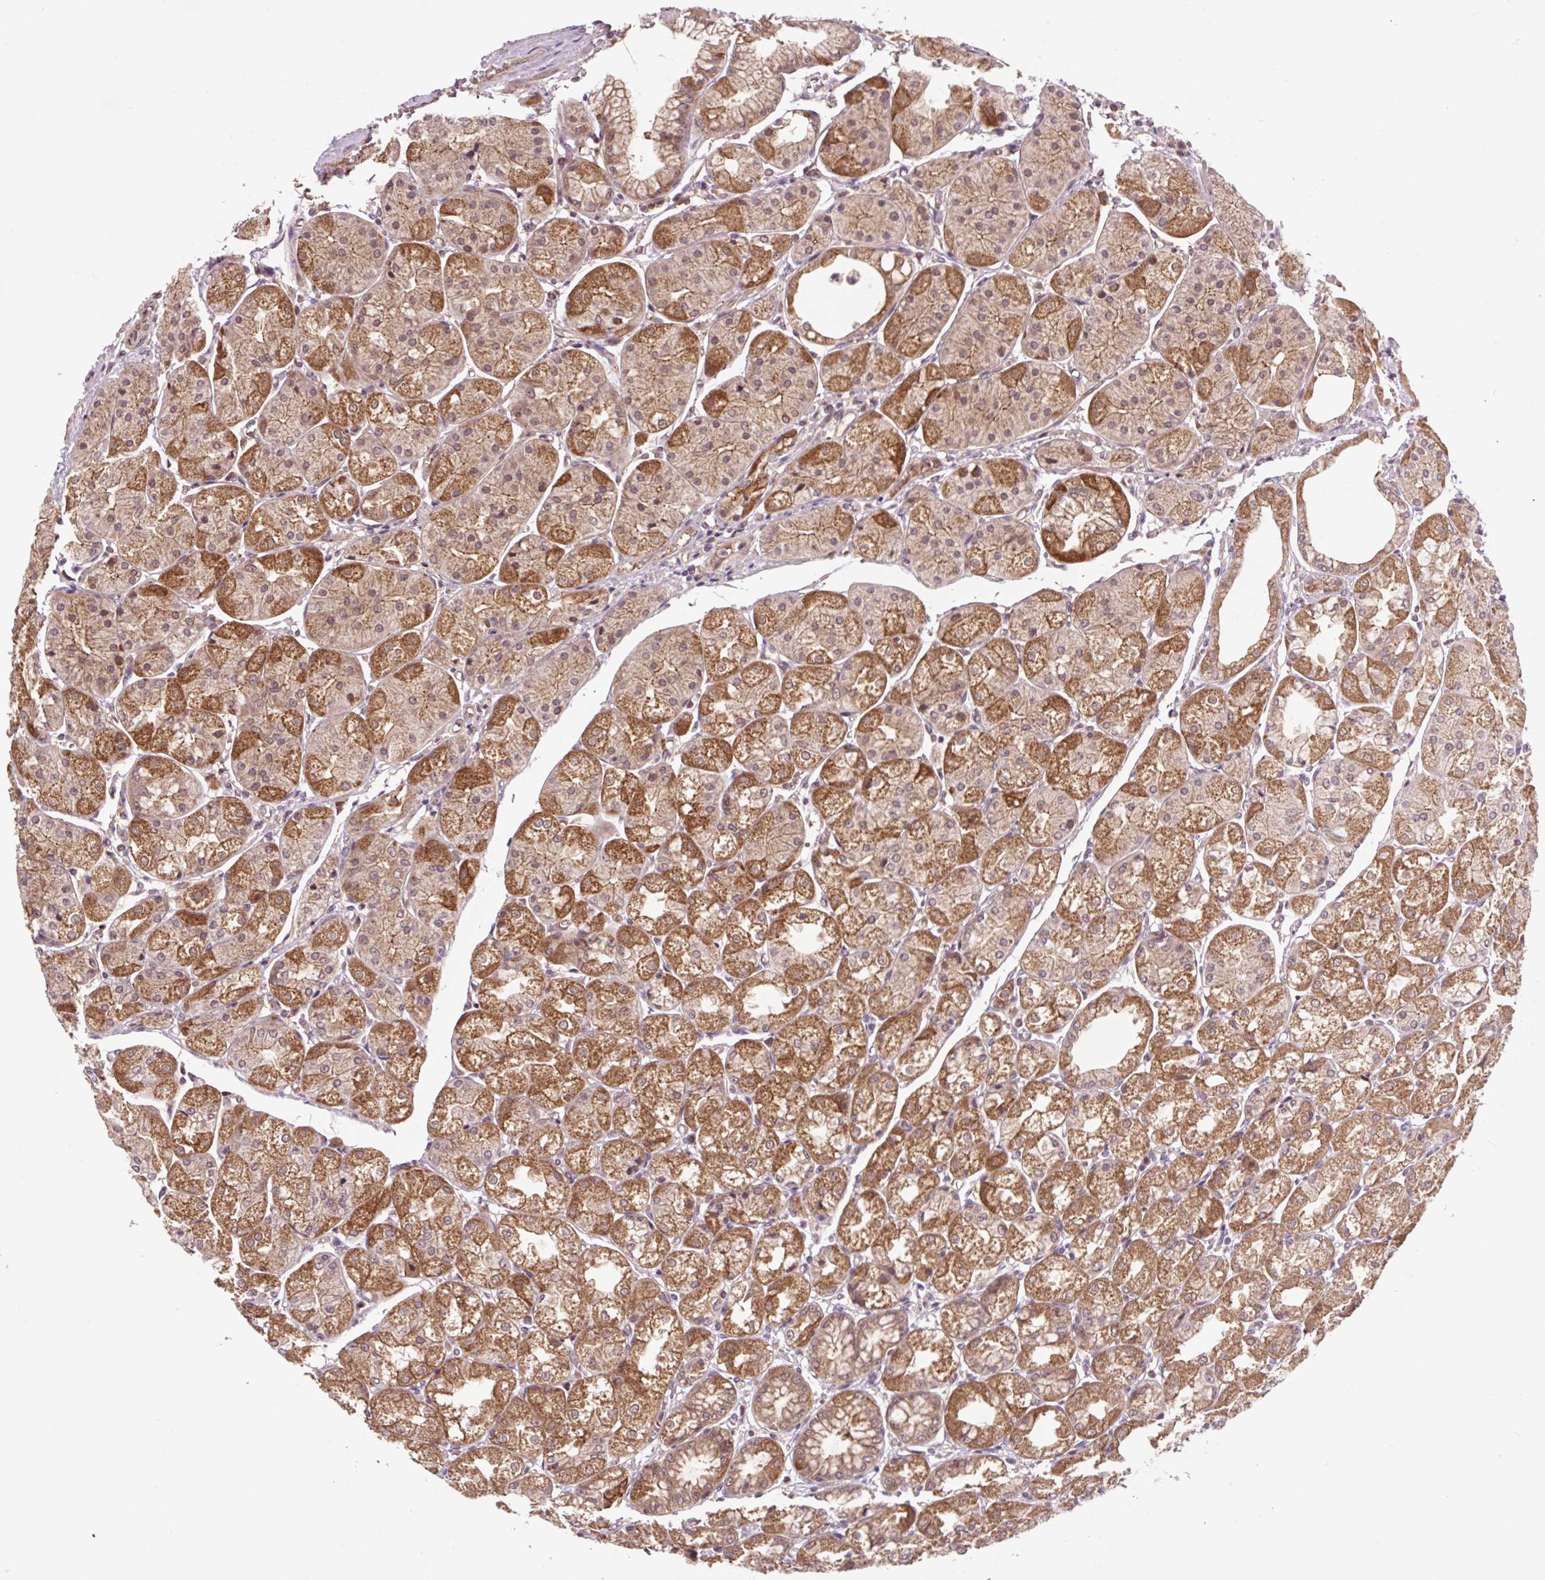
{"staining": {"intensity": "strong", "quantity": ">75%", "location": "cytoplasmic/membranous"}, "tissue": "stomach", "cell_type": "Glandular cells", "image_type": "normal", "snomed": [{"axis": "morphology", "description": "Normal tissue, NOS"}, {"axis": "topography", "description": "Stomach, upper"}], "caption": "A high-resolution histopathology image shows immunohistochemistry staining of benign stomach, which exhibits strong cytoplasmic/membranous expression in approximately >75% of glandular cells.", "gene": "MMS19", "patient": {"sex": "male", "age": 72}}